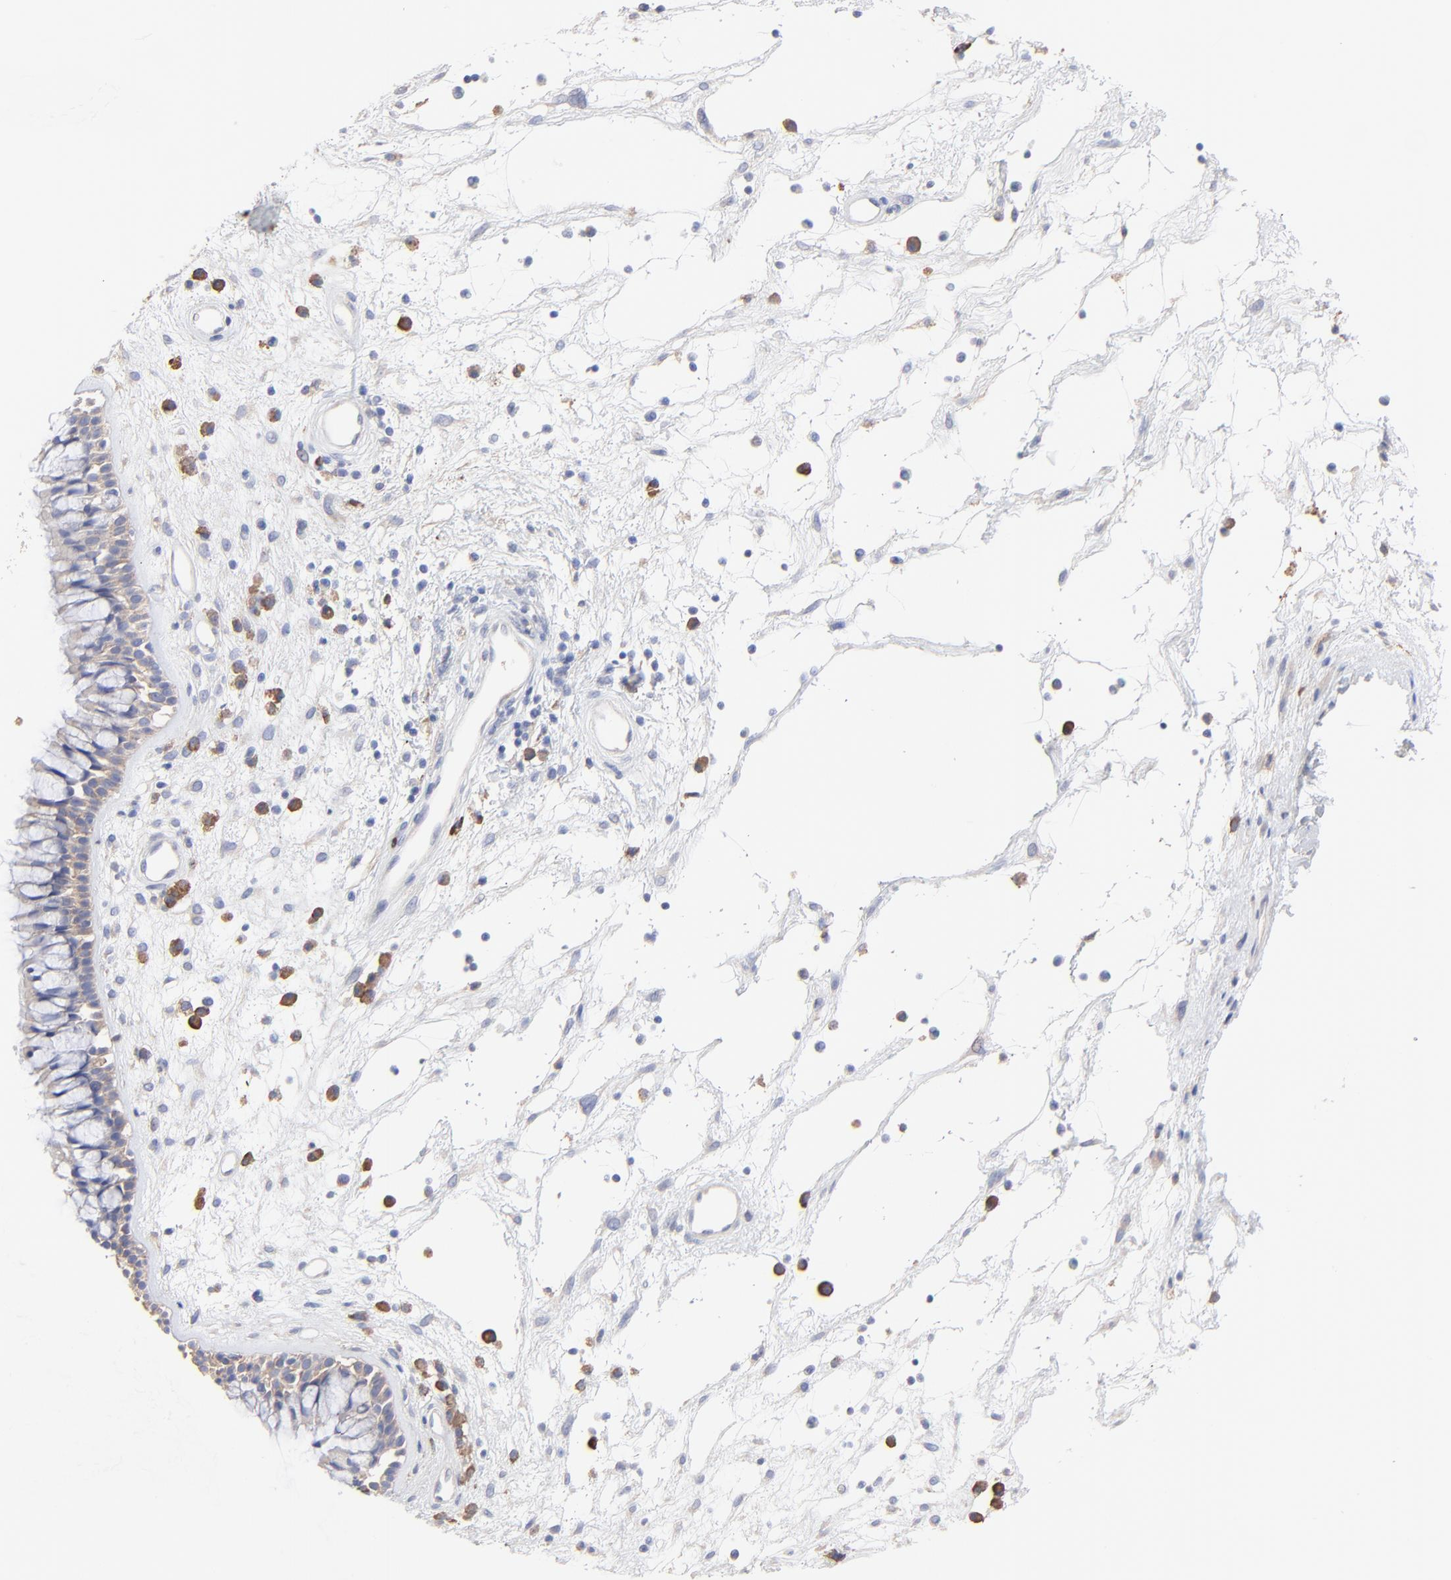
{"staining": {"intensity": "weak", "quantity": ">75%", "location": "cytoplasmic/membranous"}, "tissue": "nasopharynx", "cell_type": "Respiratory epithelial cells", "image_type": "normal", "snomed": [{"axis": "morphology", "description": "Normal tissue, NOS"}, {"axis": "morphology", "description": "Inflammation, NOS"}, {"axis": "topography", "description": "Nasopharynx"}], "caption": "Immunohistochemical staining of normal nasopharynx demonstrates weak cytoplasmic/membranous protein expression in about >75% of respiratory epithelial cells.", "gene": "PPFIBP2", "patient": {"sex": "male", "age": 48}}